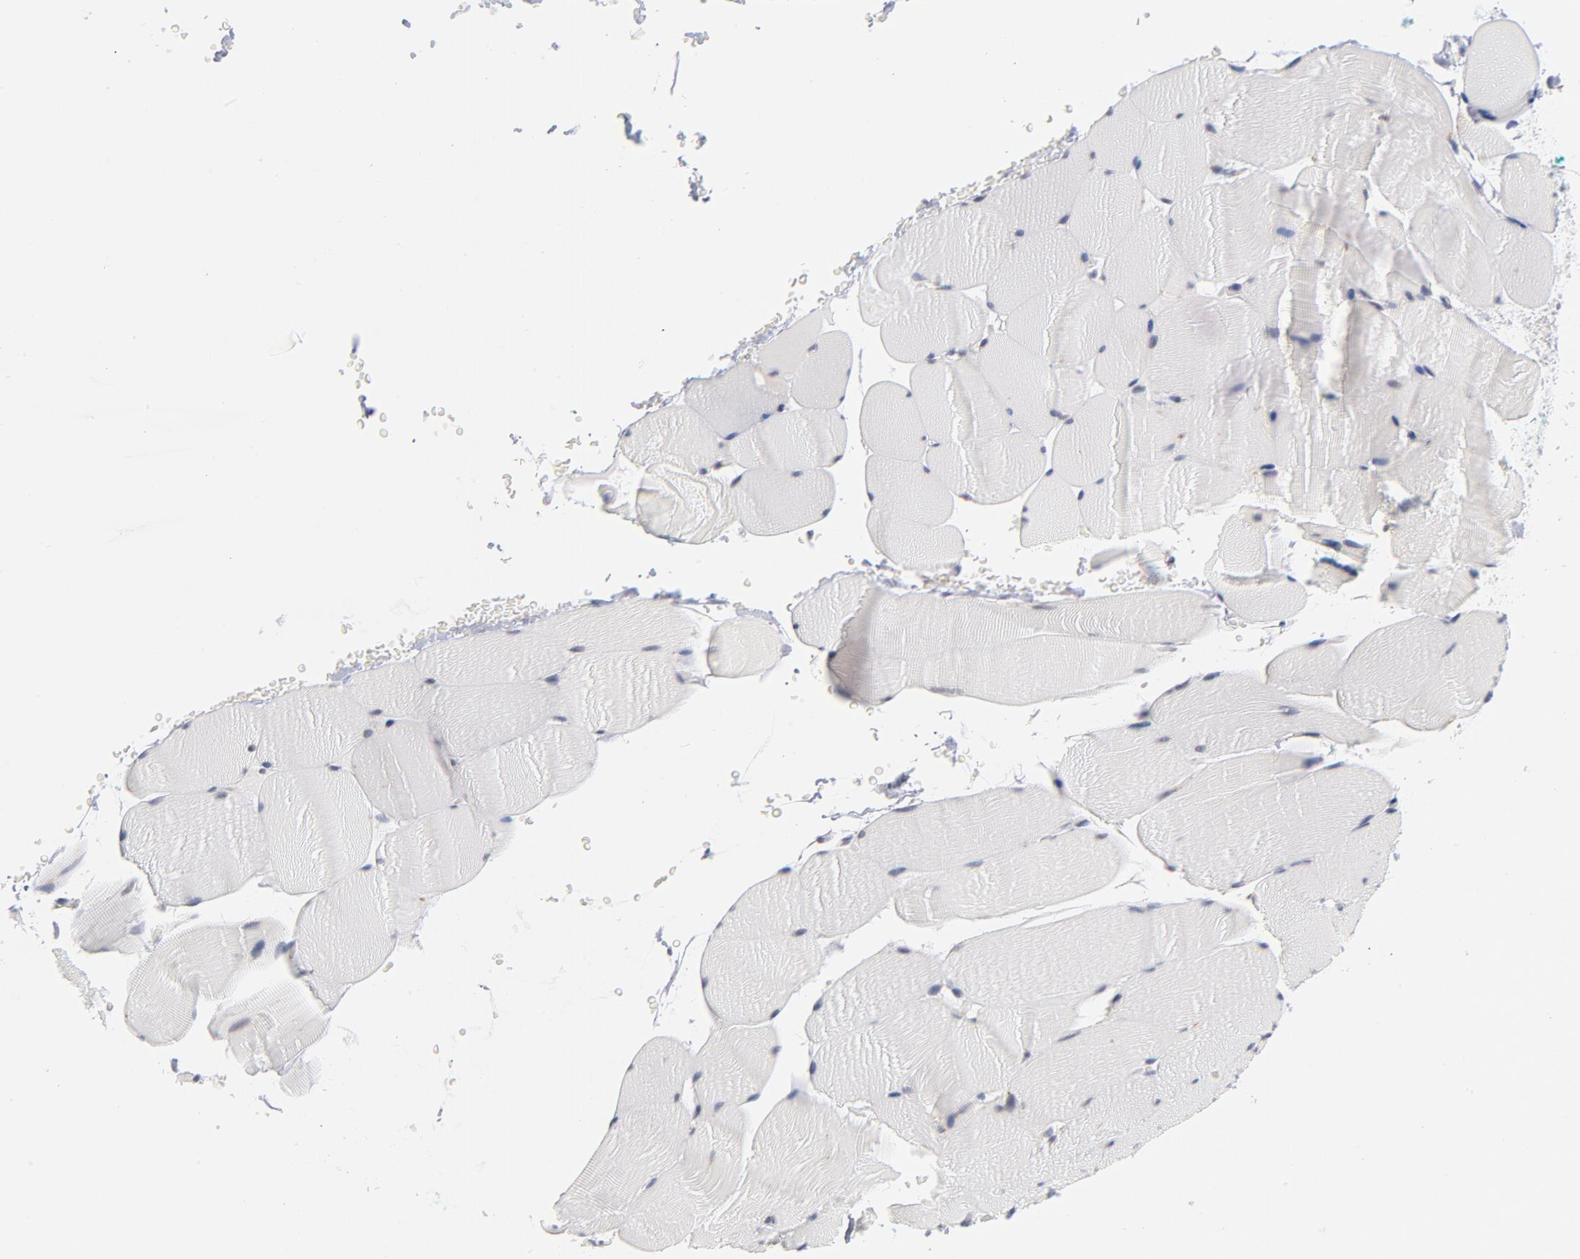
{"staining": {"intensity": "negative", "quantity": "none", "location": "none"}, "tissue": "skeletal muscle", "cell_type": "Myocytes", "image_type": "normal", "snomed": [{"axis": "morphology", "description": "Normal tissue, NOS"}, {"axis": "topography", "description": "Skeletal muscle"}], "caption": "Immunohistochemical staining of benign human skeletal muscle displays no significant expression in myocytes. (Stains: DAB (3,3'-diaminobenzidine) immunohistochemistry with hematoxylin counter stain, Microscopy: brightfield microscopy at high magnification).", "gene": "BAP1", "patient": {"sex": "male", "age": 62}}